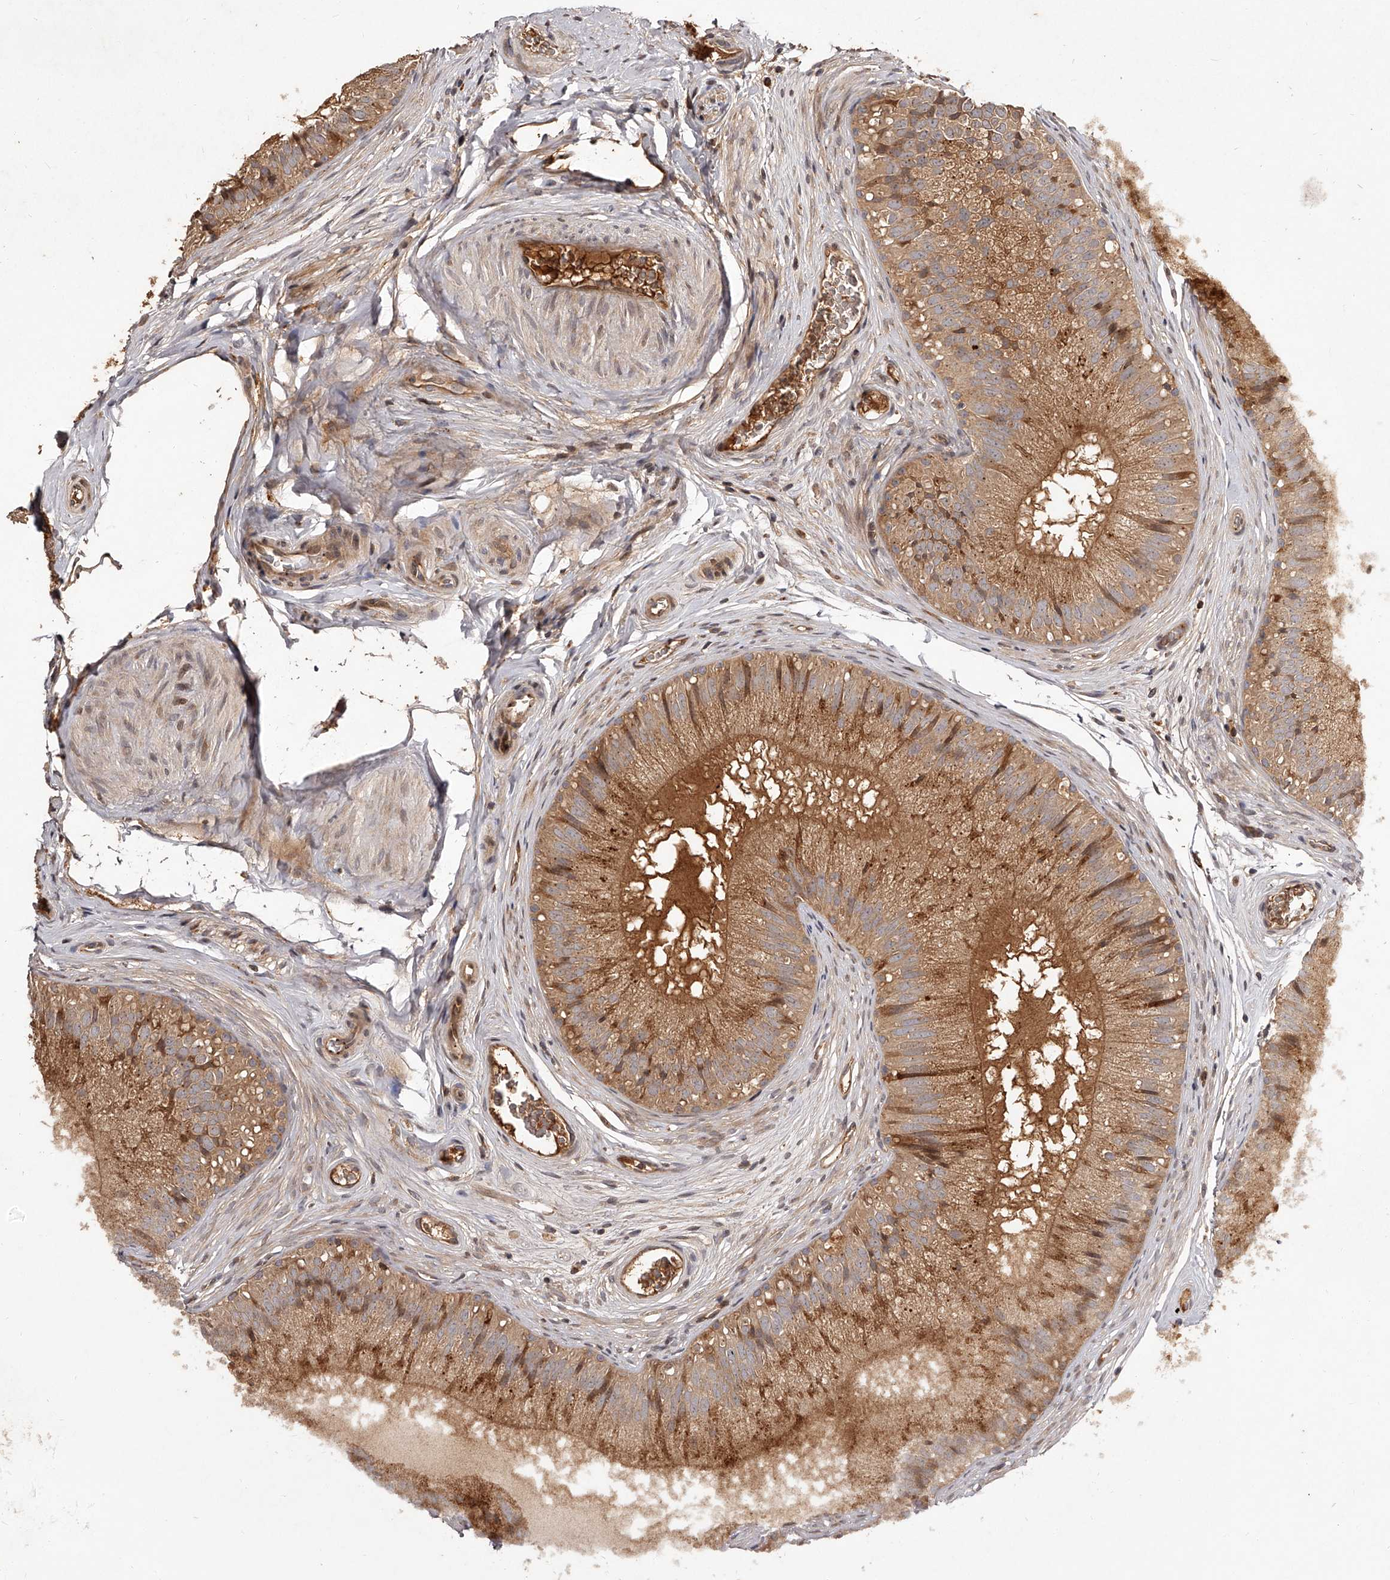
{"staining": {"intensity": "moderate", "quantity": ">75%", "location": "cytoplasmic/membranous"}, "tissue": "epididymis", "cell_type": "Glandular cells", "image_type": "normal", "snomed": [{"axis": "morphology", "description": "Normal tissue, NOS"}, {"axis": "topography", "description": "Epididymis"}], "caption": "The micrograph displays staining of benign epididymis, revealing moderate cytoplasmic/membranous protein expression (brown color) within glandular cells. The staining was performed using DAB (3,3'-diaminobenzidine) to visualize the protein expression in brown, while the nuclei were stained in blue with hematoxylin (Magnification: 20x).", "gene": "CRYZL1", "patient": {"sex": "male", "age": 29}}